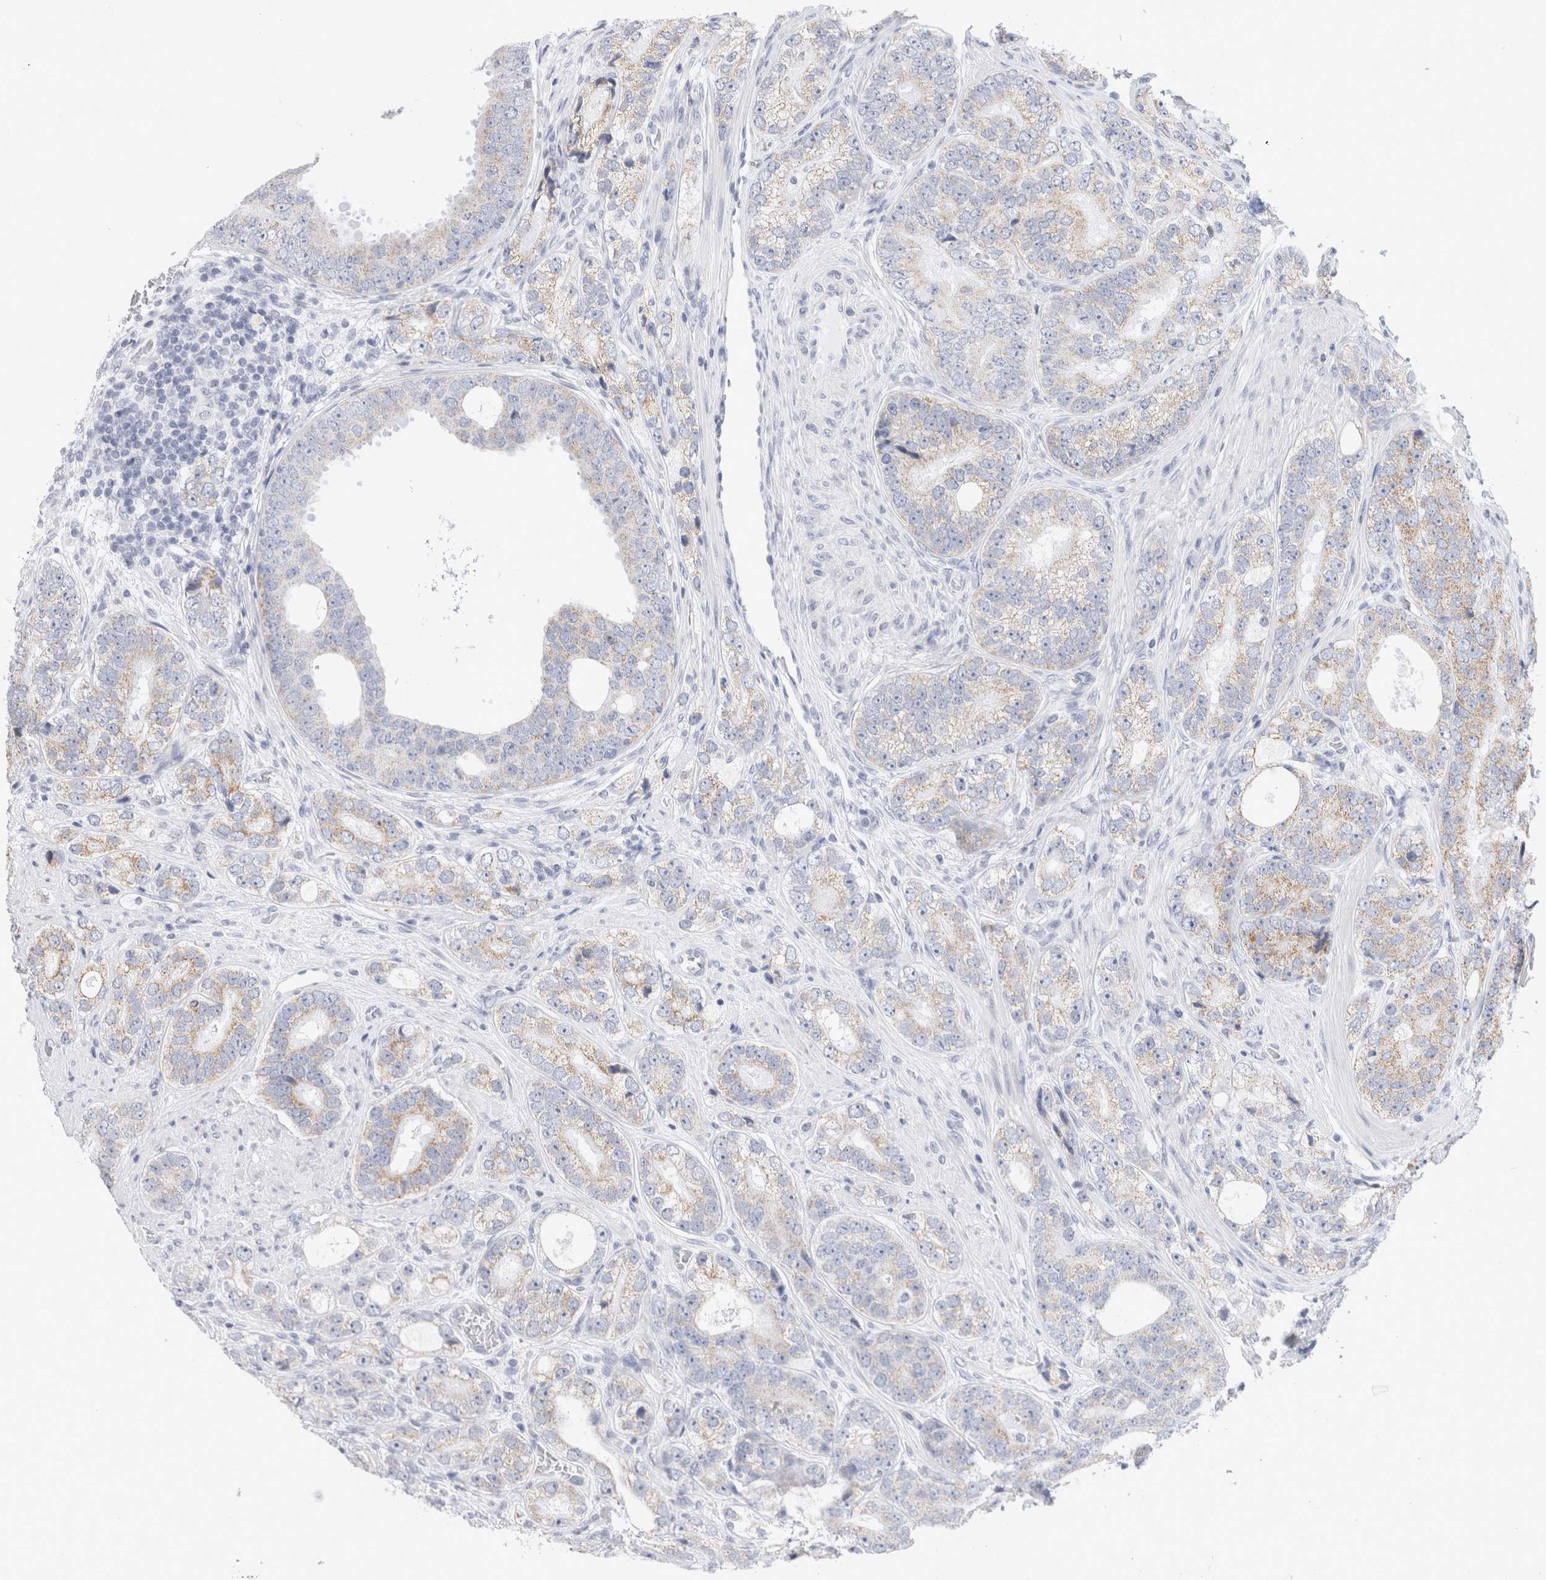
{"staining": {"intensity": "weak", "quantity": "25%-75%", "location": "cytoplasmic/membranous"}, "tissue": "prostate cancer", "cell_type": "Tumor cells", "image_type": "cancer", "snomed": [{"axis": "morphology", "description": "Adenocarcinoma, High grade"}, {"axis": "topography", "description": "Prostate"}], "caption": "The histopathology image shows immunohistochemical staining of high-grade adenocarcinoma (prostate). There is weak cytoplasmic/membranous expression is seen in about 25%-75% of tumor cells.", "gene": "ECHDC2", "patient": {"sex": "male", "age": 56}}